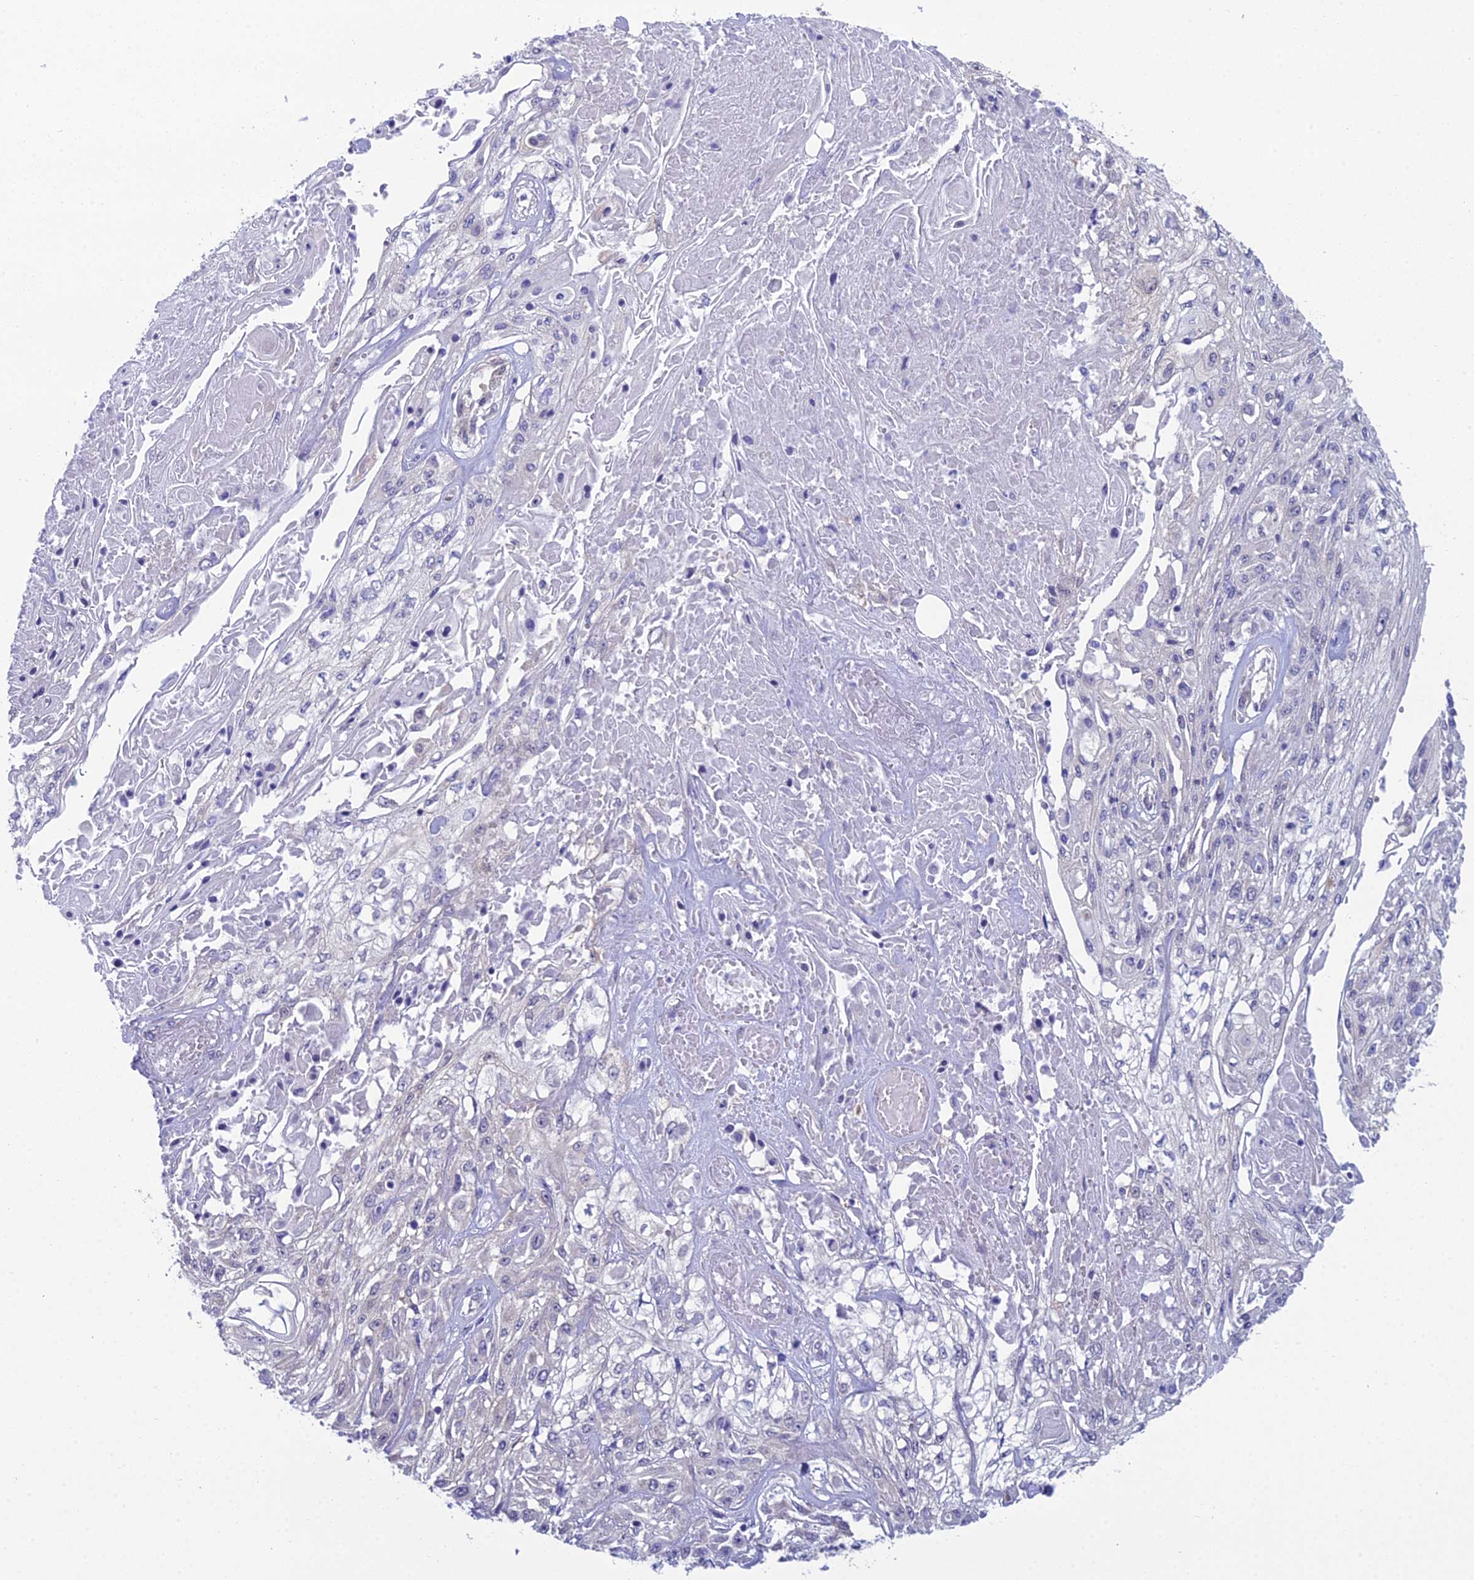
{"staining": {"intensity": "negative", "quantity": "none", "location": "none"}, "tissue": "skin cancer", "cell_type": "Tumor cells", "image_type": "cancer", "snomed": [{"axis": "morphology", "description": "Squamous cell carcinoma, NOS"}, {"axis": "morphology", "description": "Squamous cell carcinoma, metastatic, NOS"}, {"axis": "topography", "description": "Skin"}, {"axis": "topography", "description": "Lymph node"}], "caption": "Tumor cells show no significant protein staining in skin squamous cell carcinoma.", "gene": "GNPNAT1", "patient": {"sex": "male", "age": 75}}